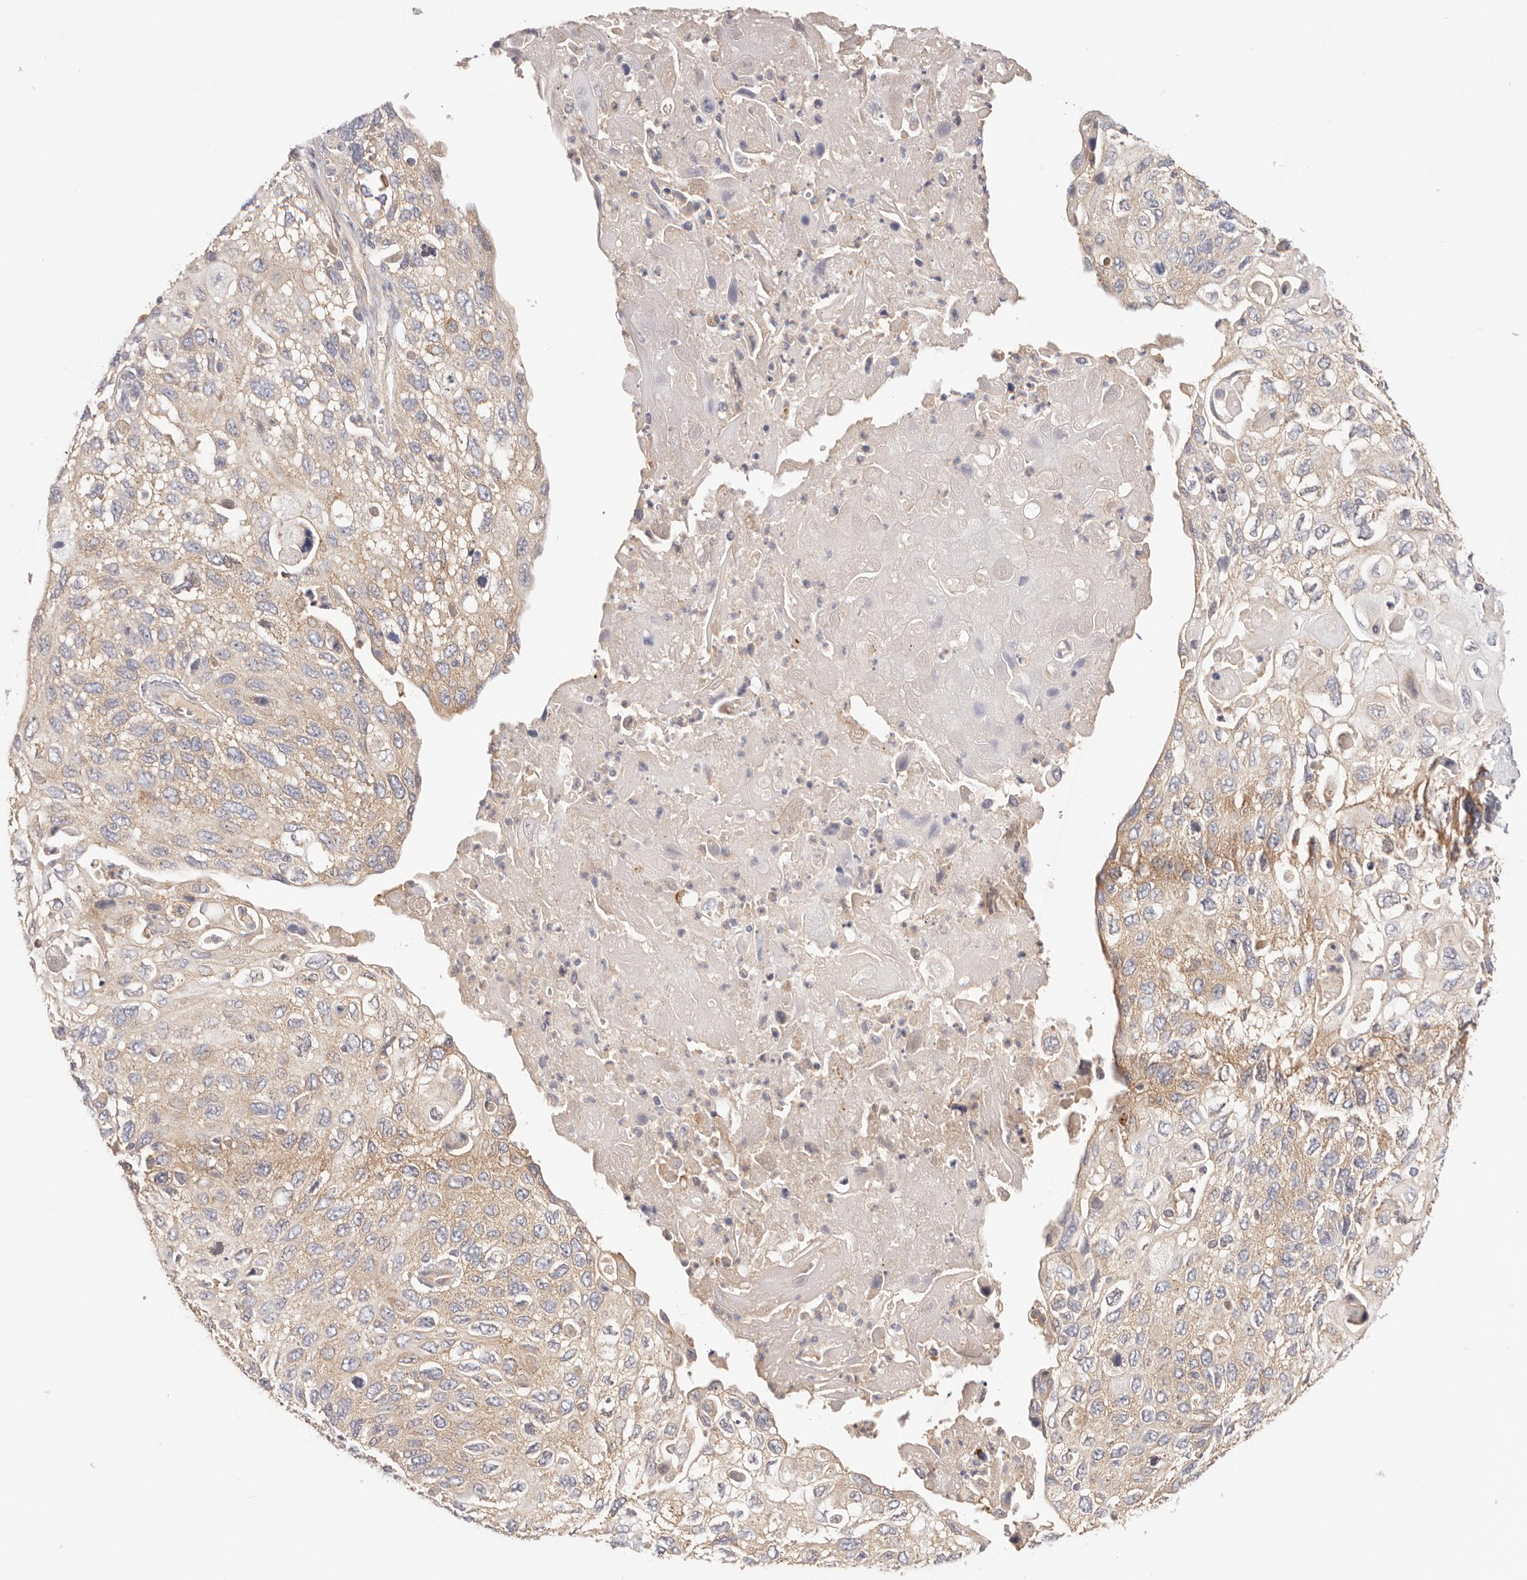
{"staining": {"intensity": "weak", "quantity": ">75%", "location": "cytoplasmic/membranous"}, "tissue": "cervical cancer", "cell_type": "Tumor cells", "image_type": "cancer", "snomed": [{"axis": "morphology", "description": "Squamous cell carcinoma, NOS"}, {"axis": "topography", "description": "Cervix"}], "caption": "This is an image of IHC staining of cervical cancer, which shows weak expression in the cytoplasmic/membranous of tumor cells.", "gene": "KCMF1", "patient": {"sex": "female", "age": 70}}